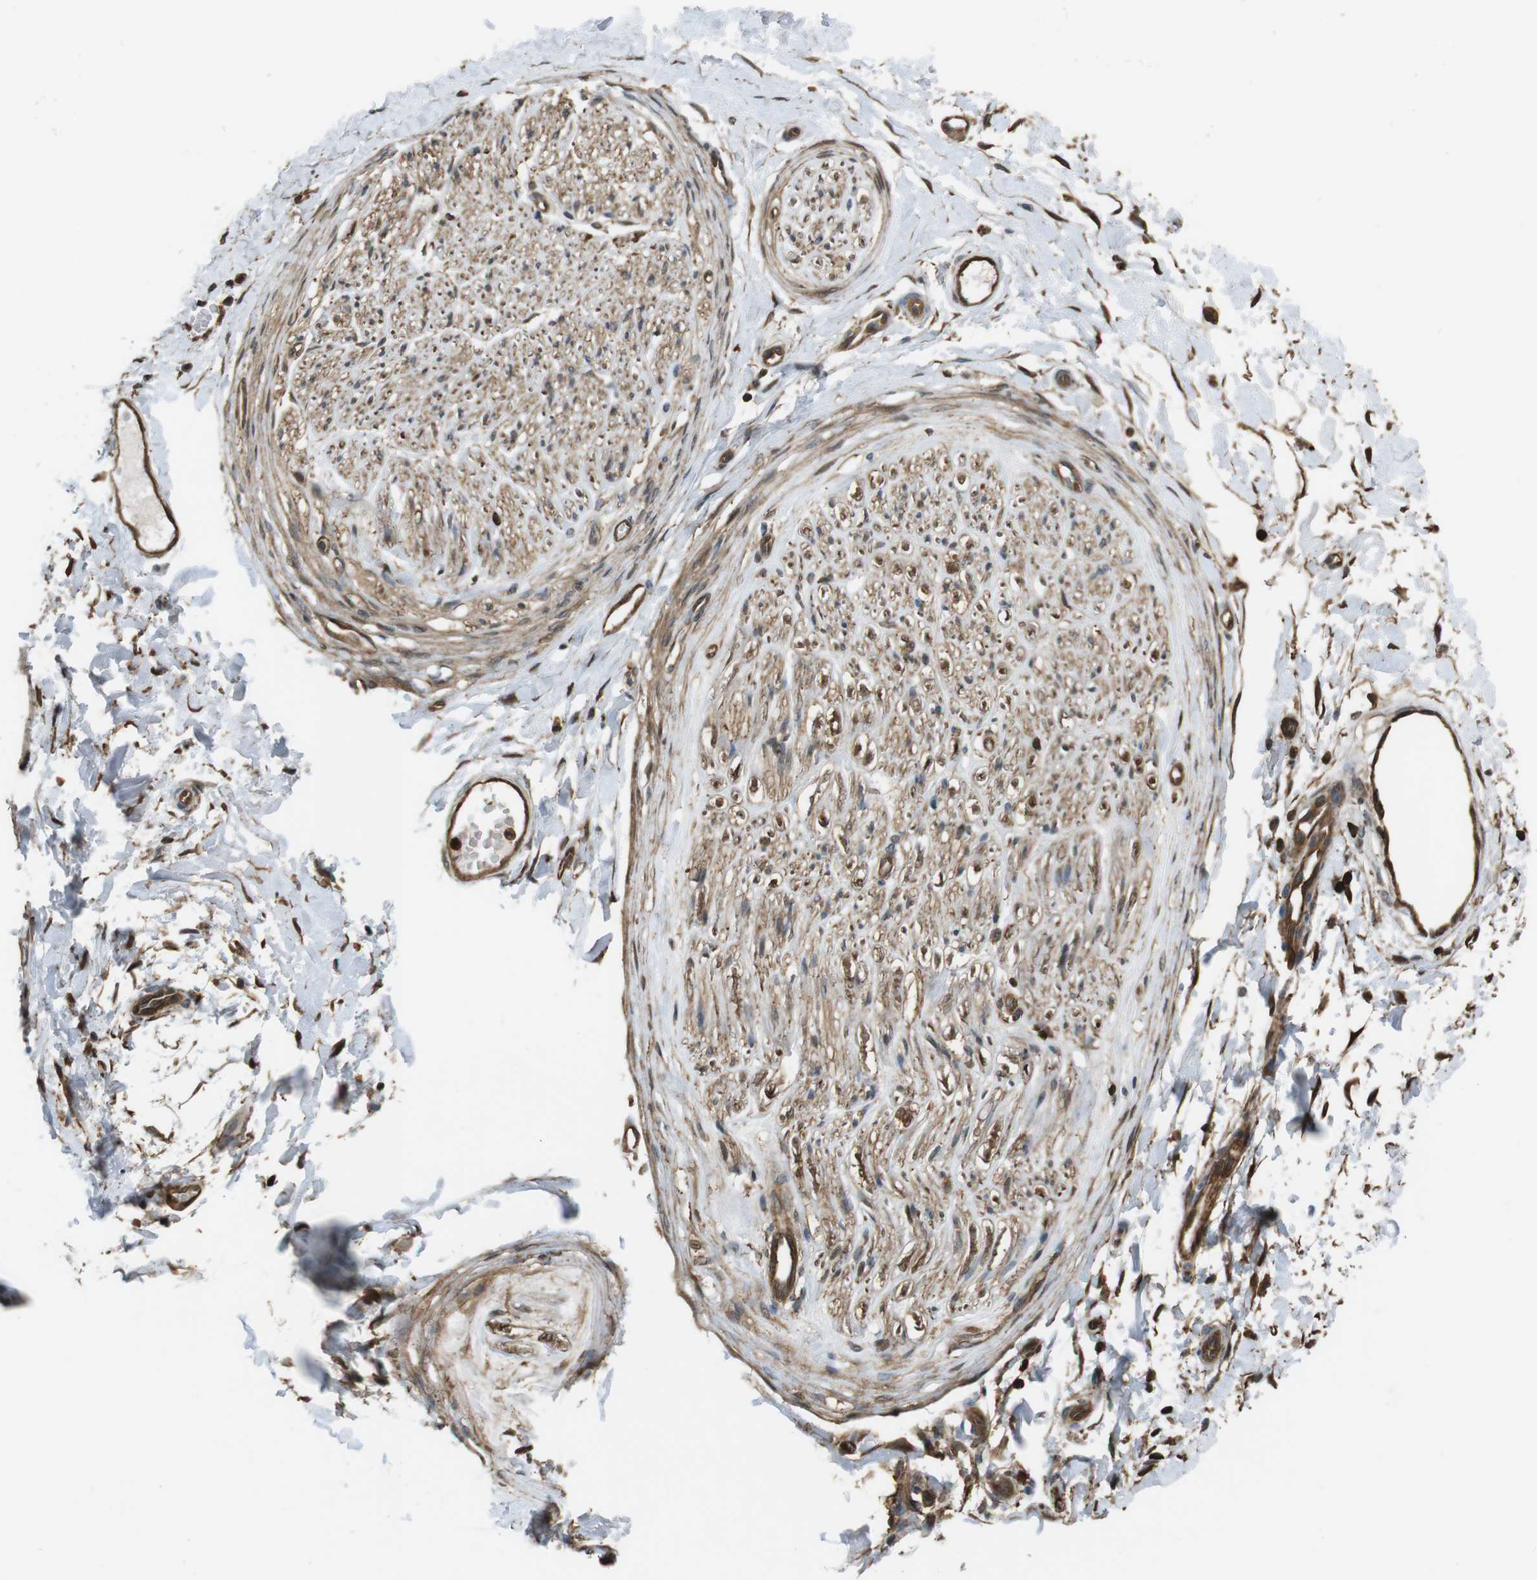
{"staining": {"intensity": "moderate", "quantity": ">75%", "location": "cytoplasmic/membranous"}, "tissue": "adipose tissue", "cell_type": "Adipocytes", "image_type": "normal", "snomed": [{"axis": "morphology", "description": "Normal tissue, NOS"}, {"axis": "morphology", "description": "Squamous cell carcinoma, NOS"}, {"axis": "topography", "description": "Skin"}, {"axis": "topography", "description": "Peripheral nerve tissue"}], "caption": "IHC micrograph of benign adipose tissue: adipose tissue stained using IHC demonstrates medium levels of moderate protein expression localized specifically in the cytoplasmic/membranous of adipocytes, appearing as a cytoplasmic/membranous brown color.", "gene": "ARHGDIA", "patient": {"sex": "male", "age": 83}}